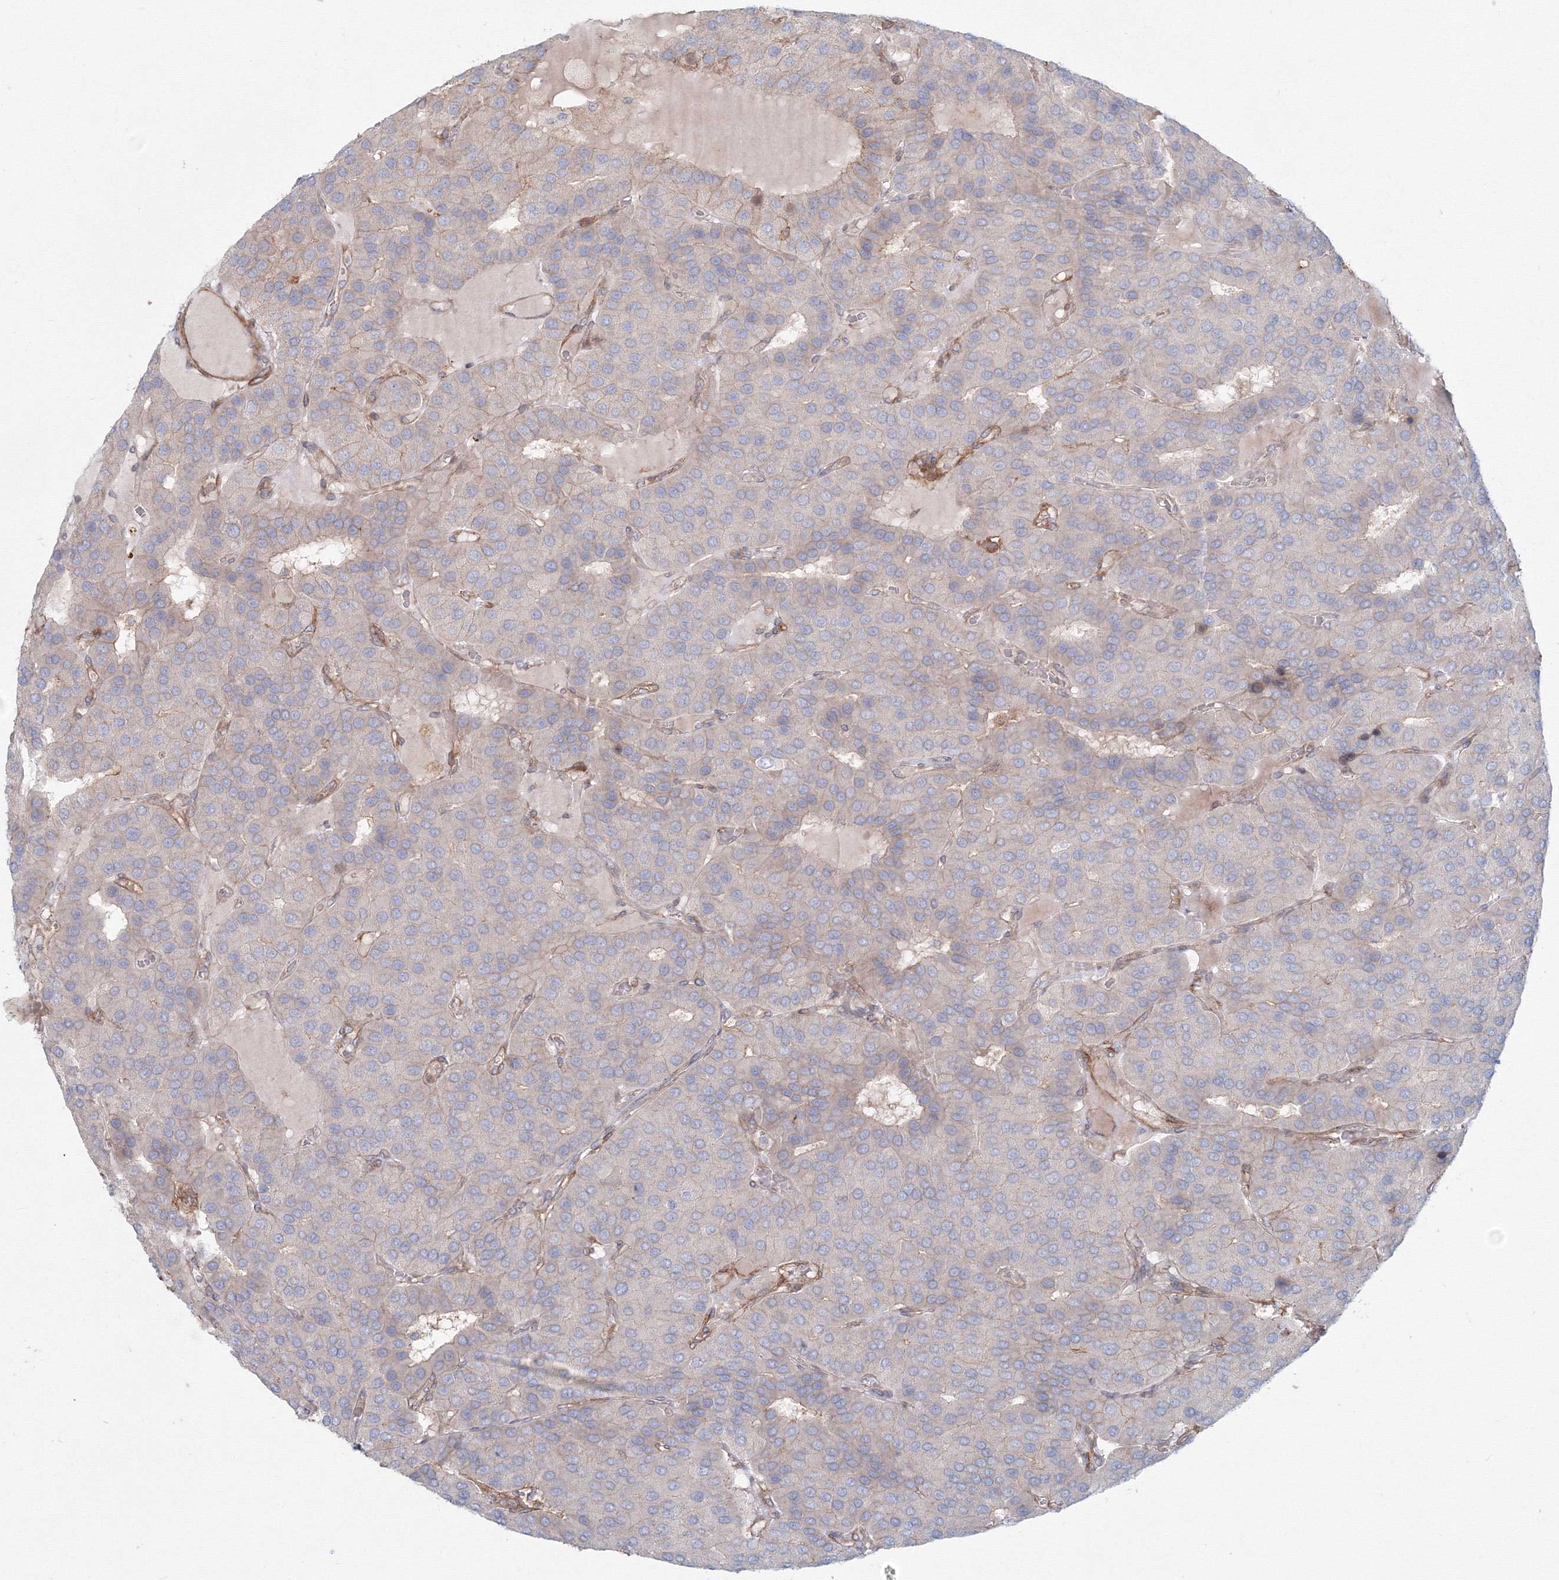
{"staining": {"intensity": "negative", "quantity": "none", "location": "none"}, "tissue": "parathyroid gland", "cell_type": "Glandular cells", "image_type": "normal", "snomed": [{"axis": "morphology", "description": "Normal tissue, NOS"}, {"axis": "morphology", "description": "Adenoma, NOS"}, {"axis": "topography", "description": "Parathyroid gland"}], "caption": "Protein analysis of normal parathyroid gland exhibits no significant positivity in glandular cells.", "gene": "SH3PXD2A", "patient": {"sex": "female", "age": 86}}